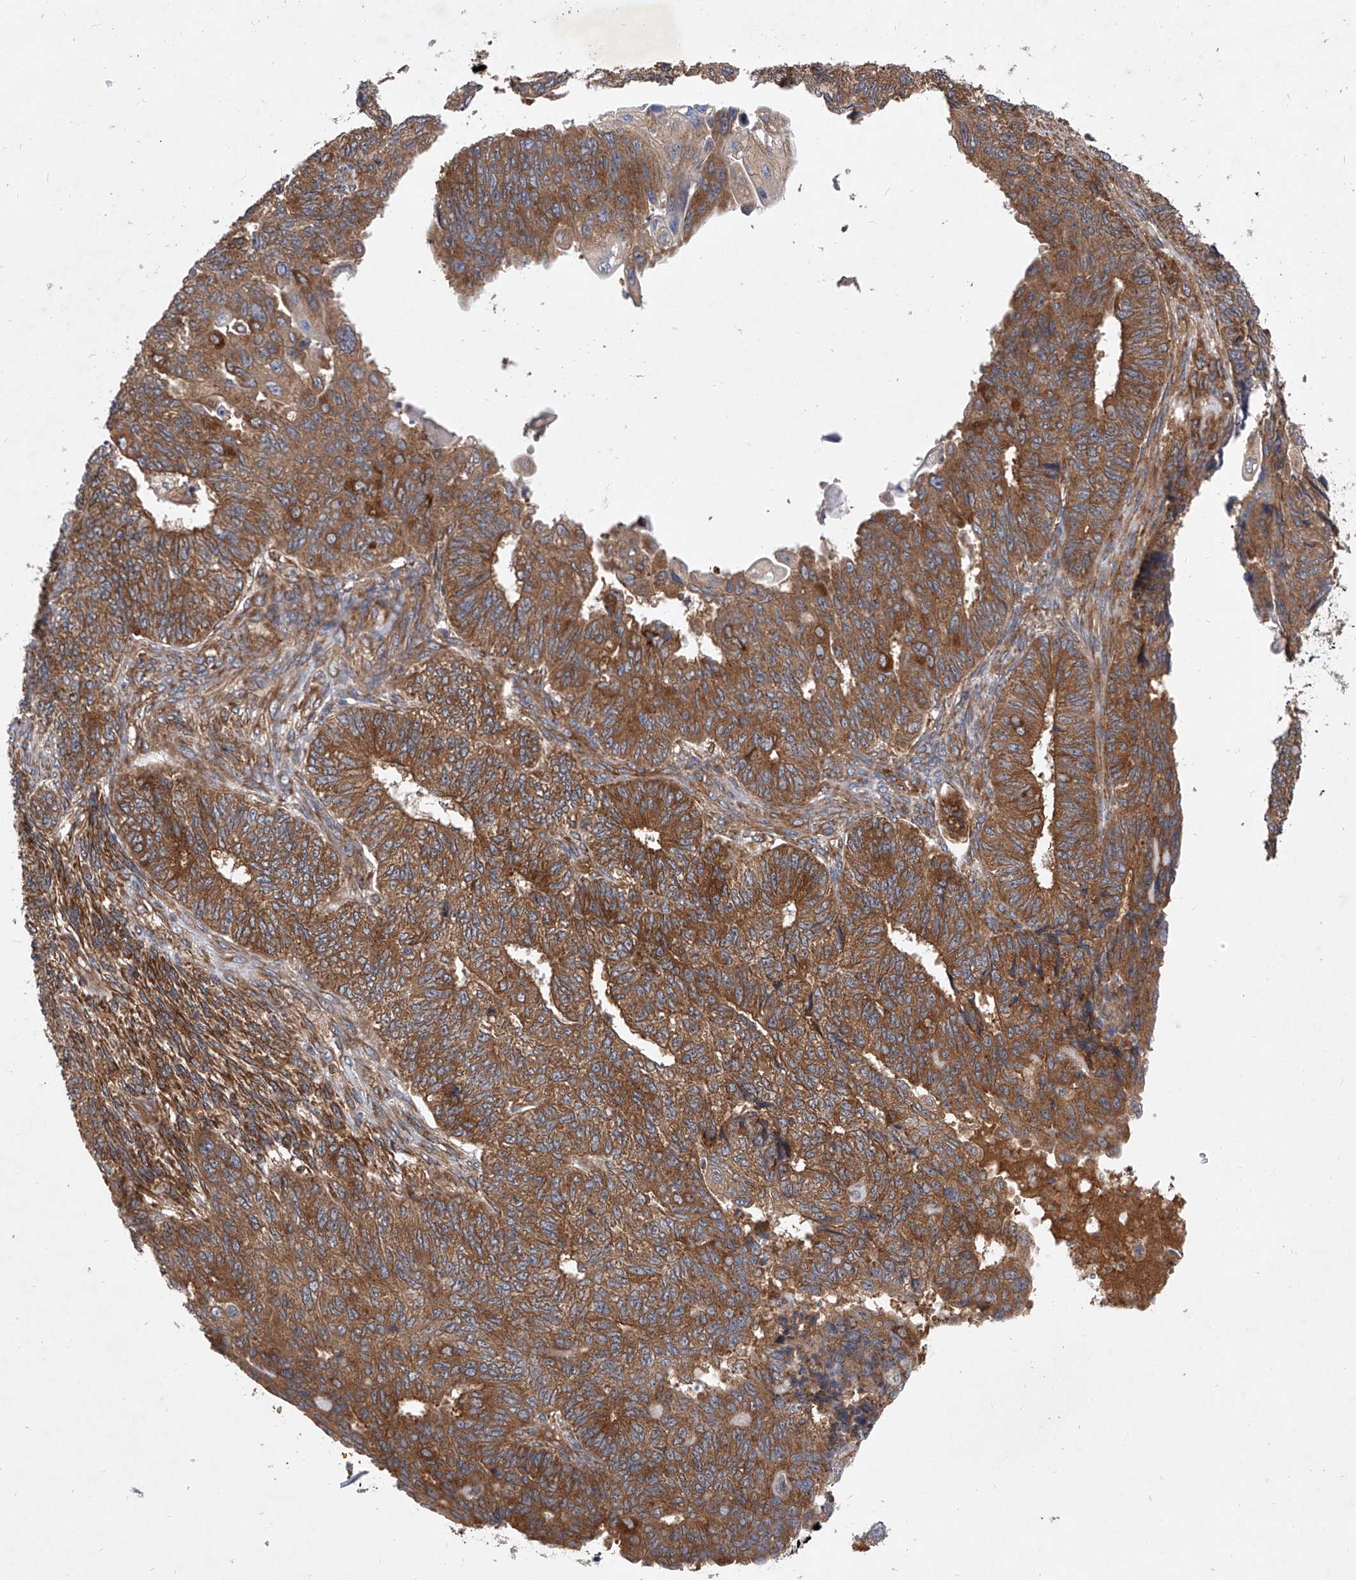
{"staining": {"intensity": "strong", "quantity": ">75%", "location": "cytoplasmic/membranous"}, "tissue": "endometrial cancer", "cell_type": "Tumor cells", "image_type": "cancer", "snomed": [{"axis": "morphology", "description": "Adenocarcinoma, NOS"}, {"axis": "topography", "description": "Endometrium"}], "caption": "Brown immunohistochemical staining in endometrial cancer (adenocarcinoma) demonstrates strong cytoplasmic/membranous expression in about >75% of tumor cells.", "gene": "CFAP410", "patient": {"sex": "female", "age": 32}}